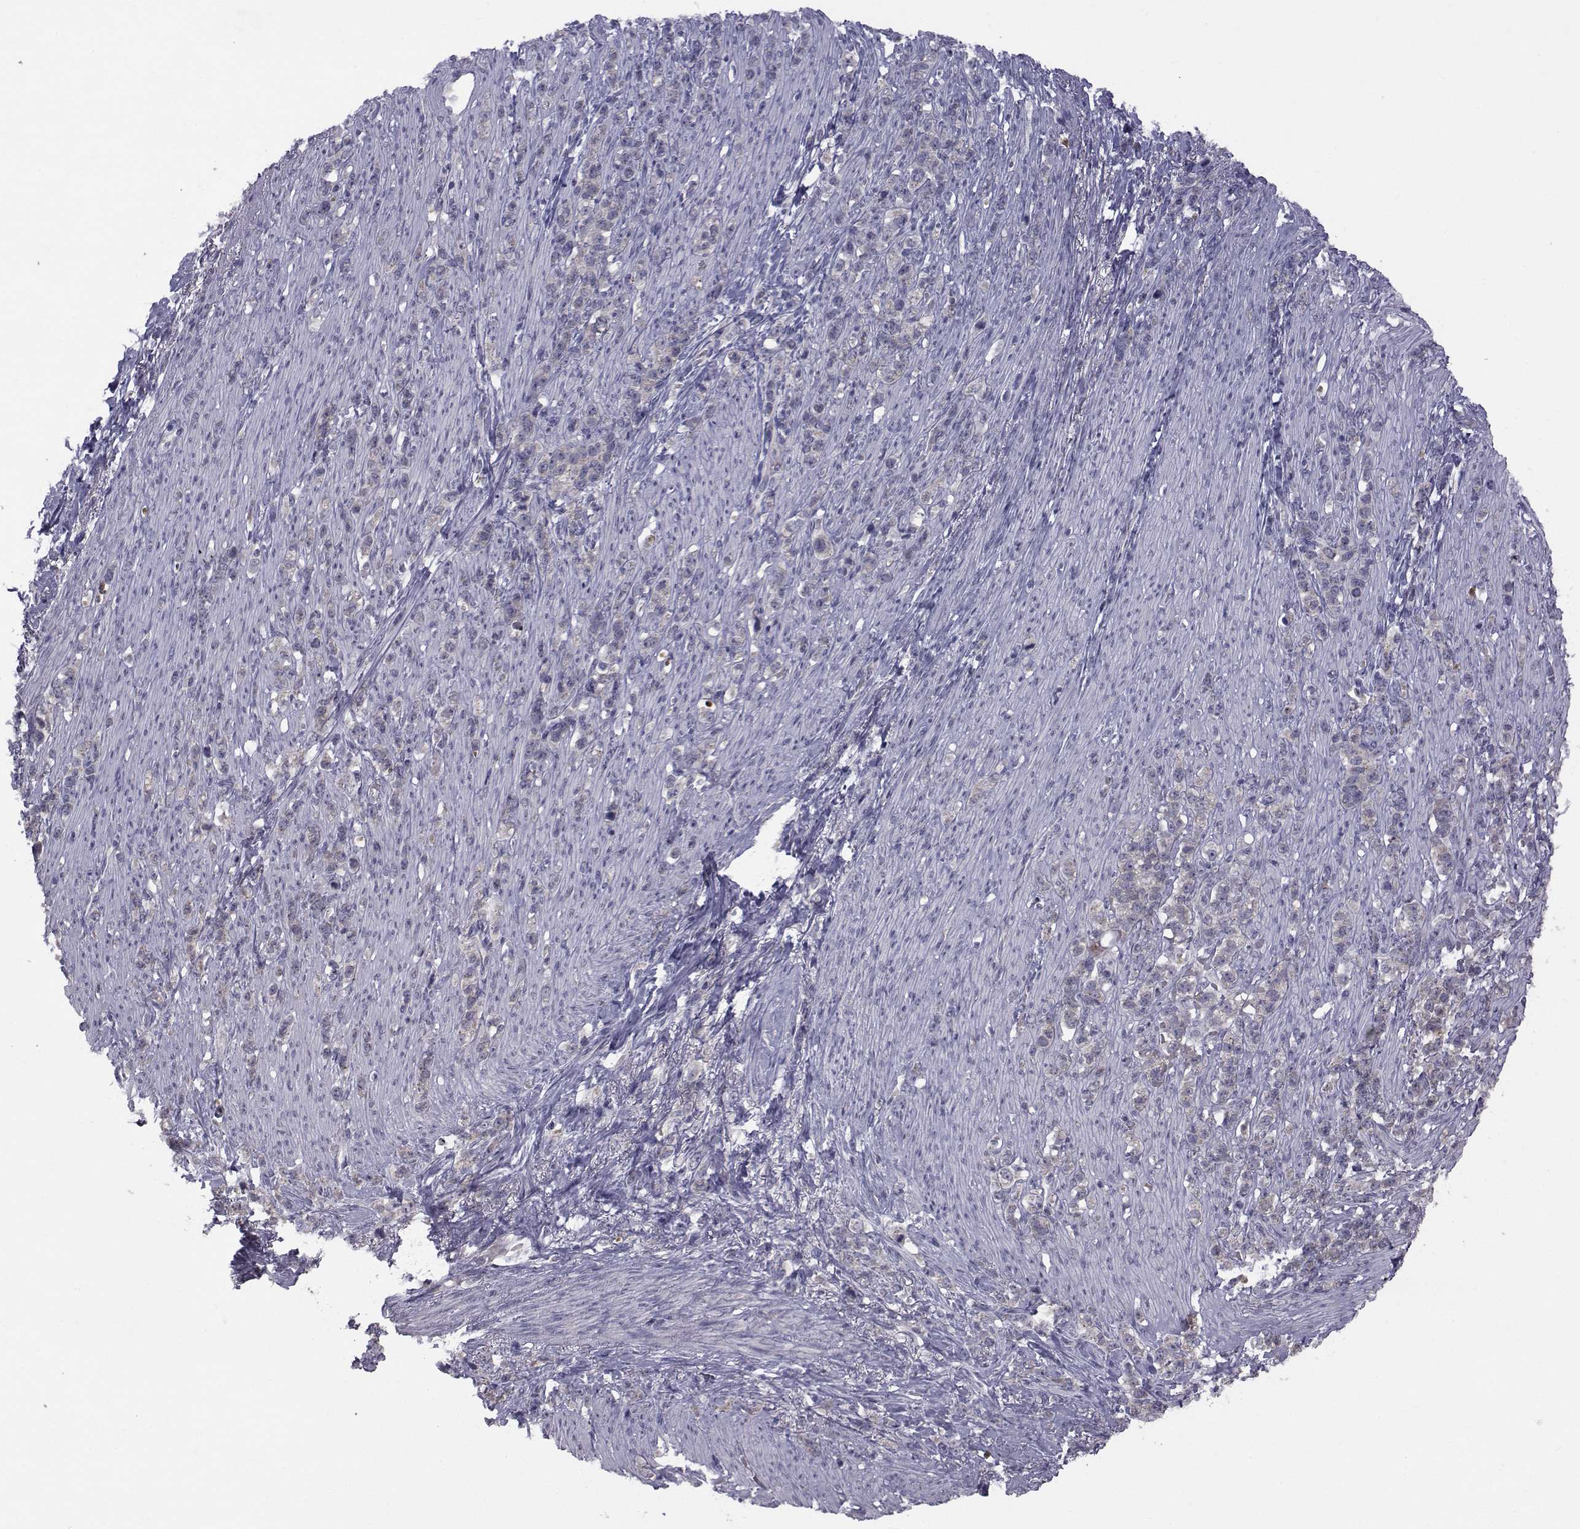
{"staining": {"intensity": "negative", "quantity": "none", "location": "none"}, "tissue": "stomach cancer", "cell_type": "Tumor cells", "image_type": "cancer", "snomed": [{"axis": "morphology", "description": "Adenocarcinoma, NOS"}, {"axis": "topography", "description": "Stomach, lower"}], "caption": "DAB immunohistochemical staining of adenocarcinoma (stomach) reveals no significant staining in tumor cells.", "gene": "ANGPT1", "patient": {"sex": "male", "age": 88}}